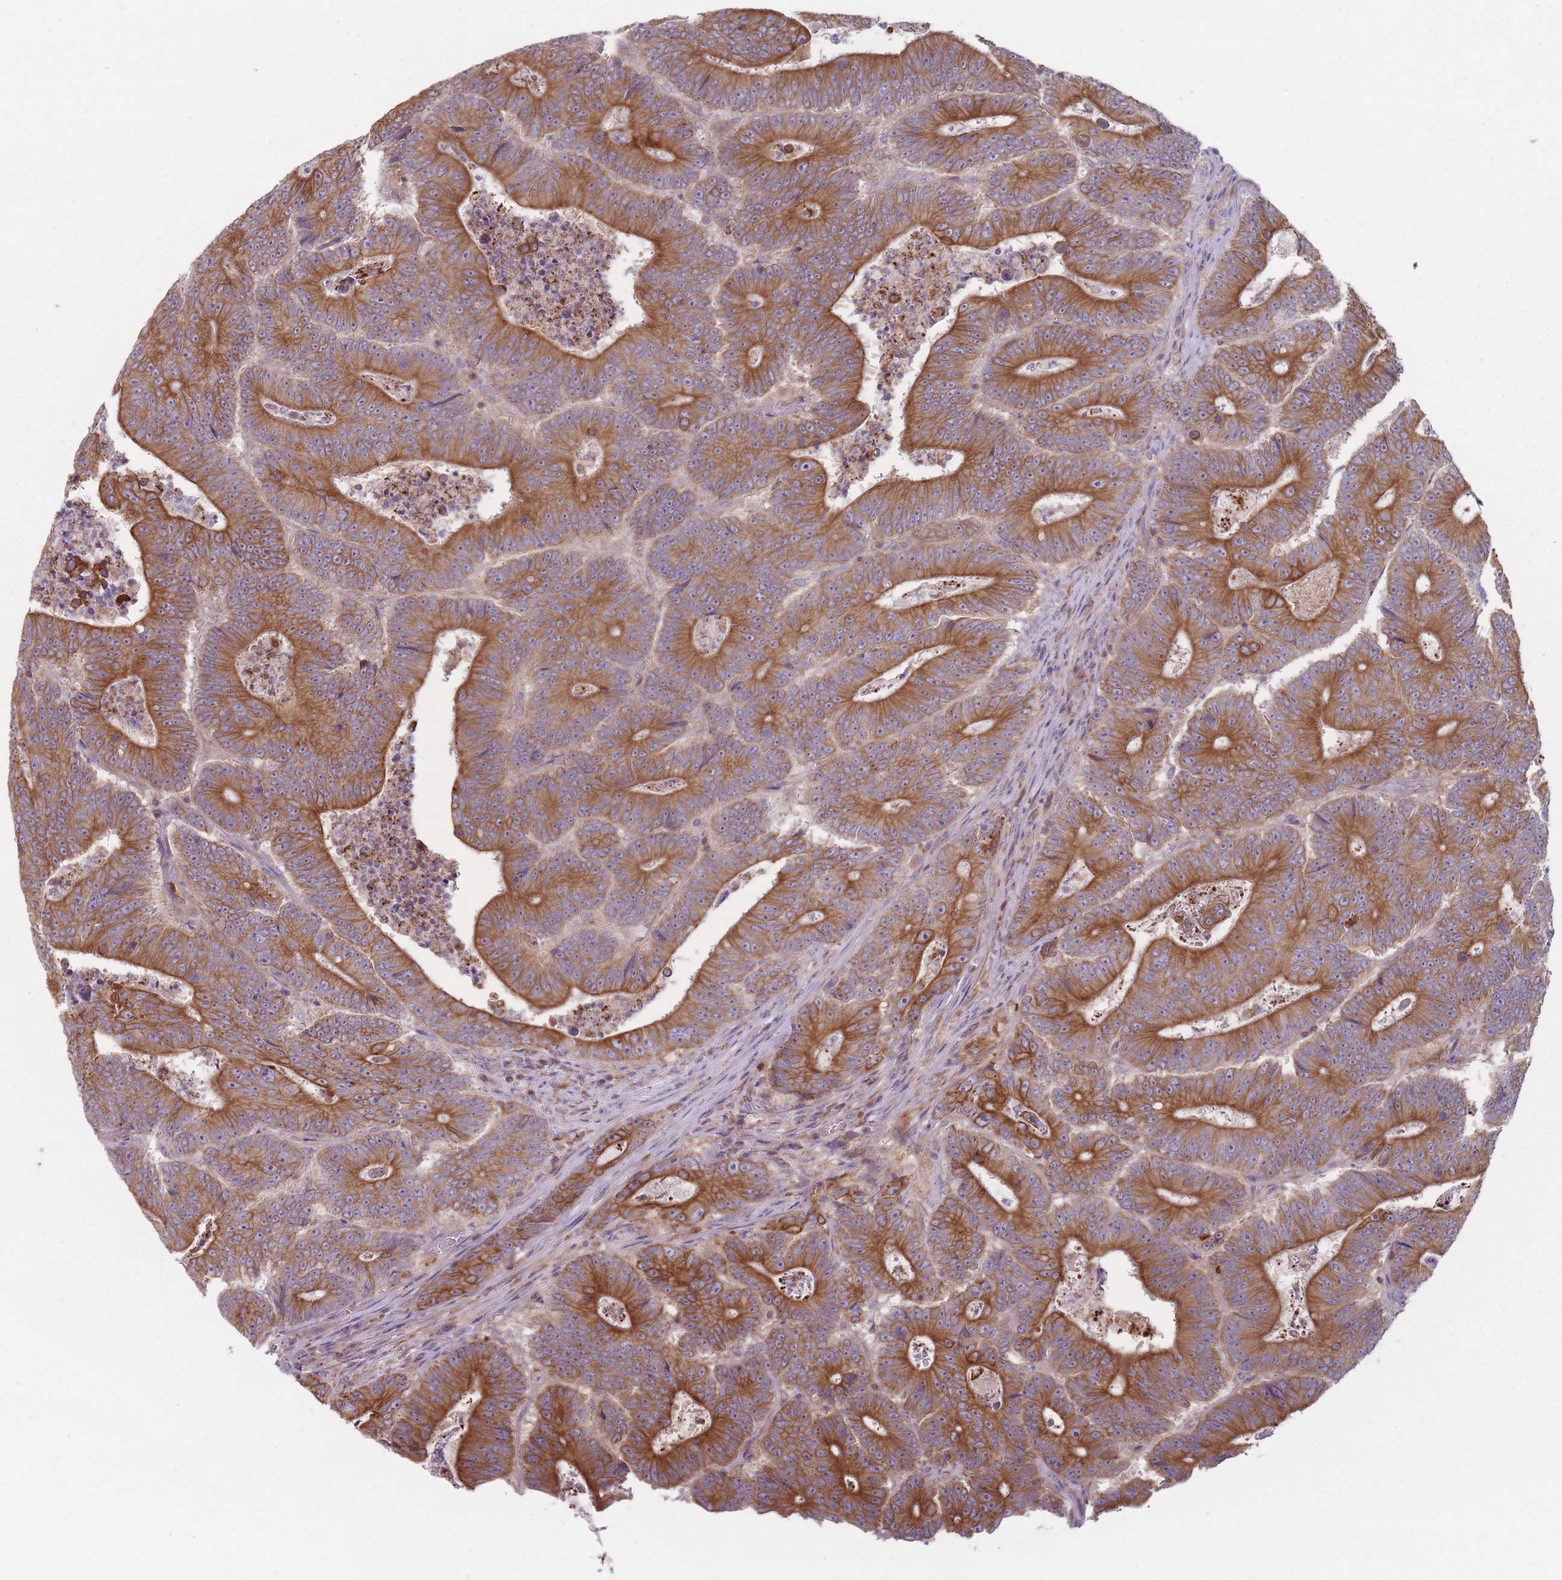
{"staining": {"intensity": "strong", "quantity": ">75%", "location": "cytoplasmic/membranous"}, "tissue": "colorectal cancer", "cell_type": "Tumor cells", "image_type": "cancer", "snomed": [{"axis": "morphology", "description": "Adenocarcinoma, NOS"}, {"axis": "topography", "description": "Colon"}], "caption": "Adenocarcinoma (colorectal) stained for a protein shows strong cytoplasmic/membranous positivity in tumor cells. (DAB = brown stain, brightfield microscopy at high magnification).", "gene": "HSBP1L1", "patient": {"sex": "male", "age": 83}}